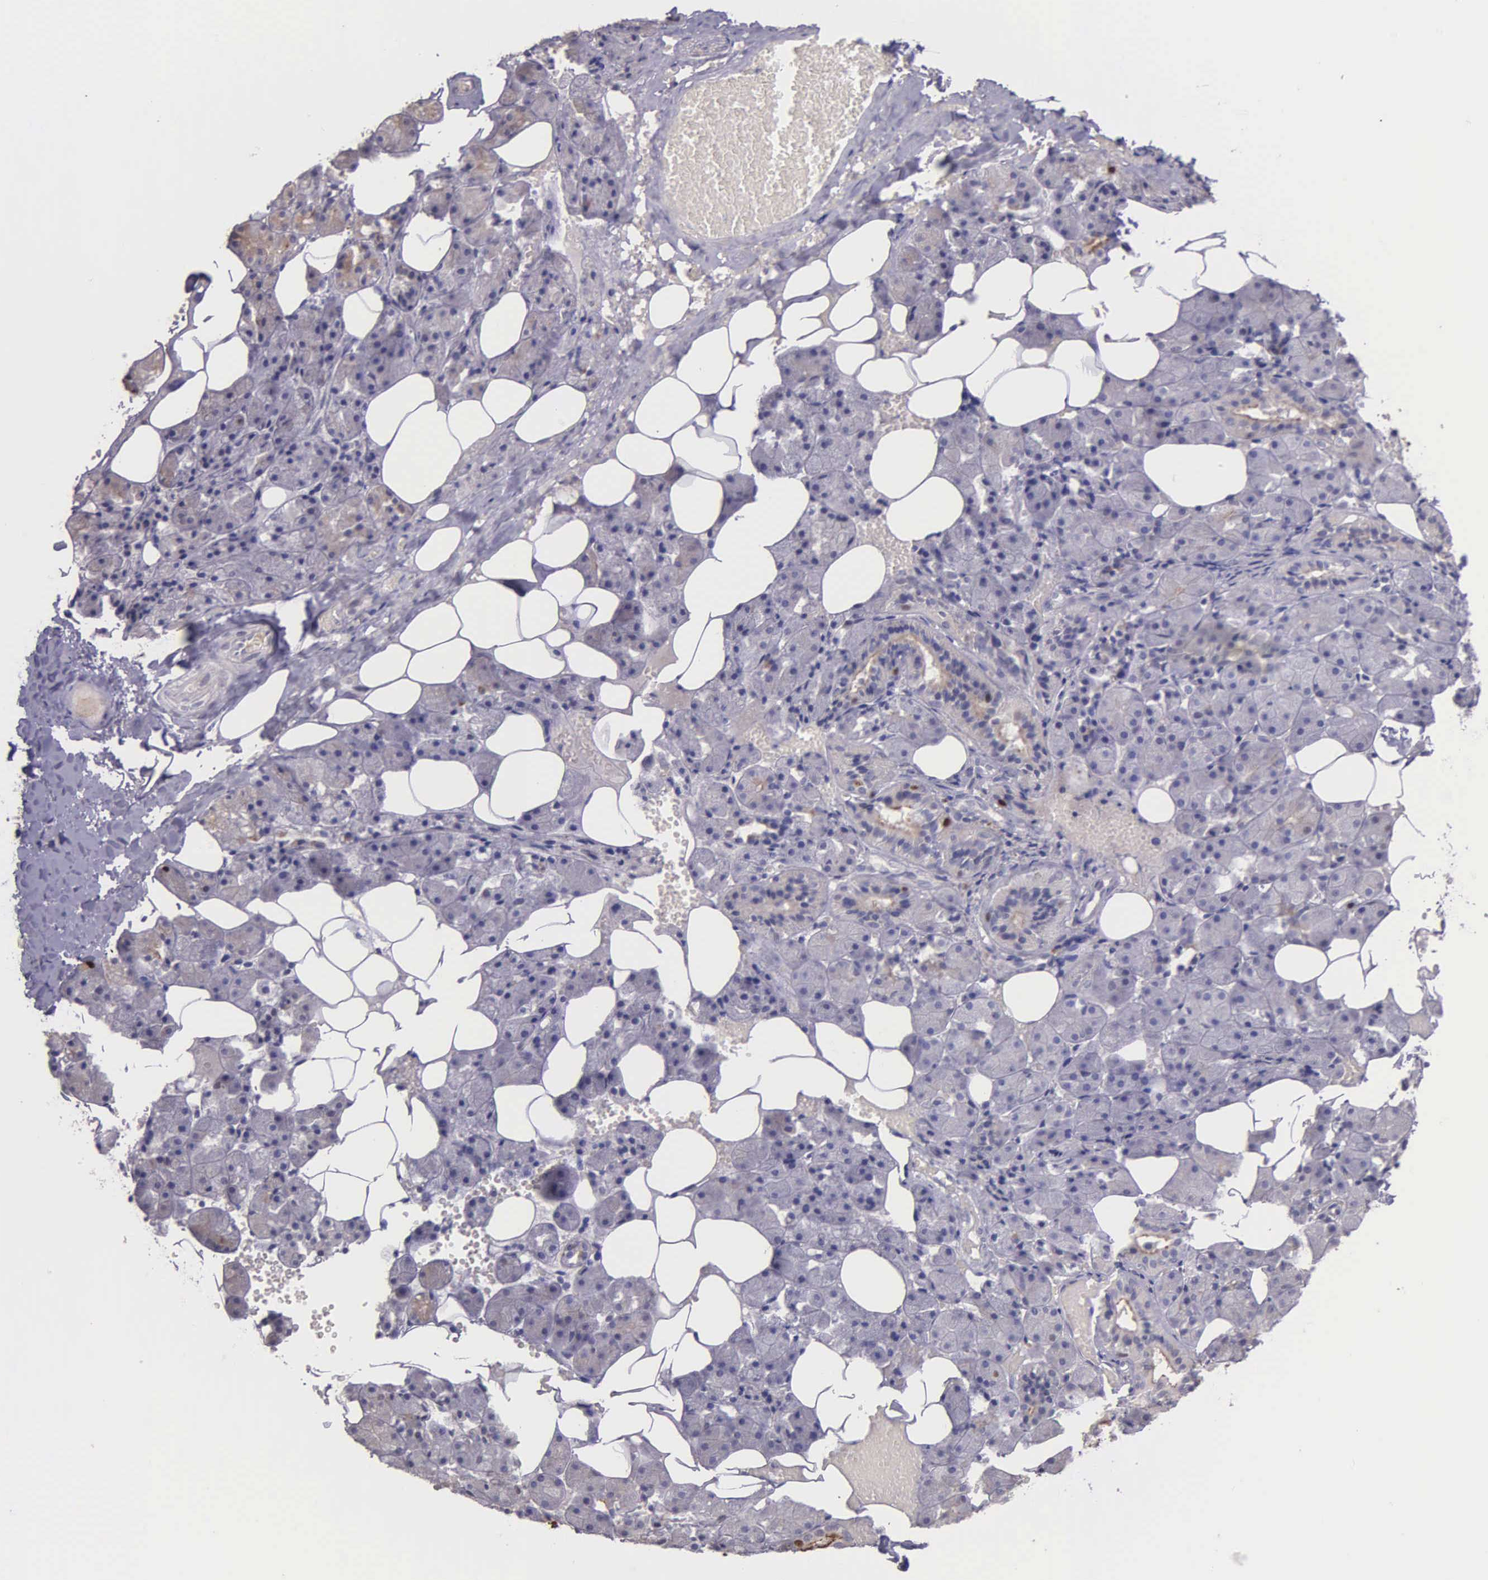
{"staining": {"intensity": "negative", "quantity": "none", "location": "none"}, "tissue": "salivary gland", "cell_type": "Glandular cells", "image_type": "normal", "snomed": [{"axis": "morphology", "description": "Normal tissue, NOS"}, {"axis": "topography", "description": "Salivary gland"}], "caption": "This image is of benign salivary gland stained with immunohistochemistry (IHC) to label a protein in brown with the nuclei are counter-stained blue. There is no positivity in glandular cells. (IHC, brightfield microscopy, high magnification).", "gene": "MCM5", "patient": {"sex": "female", "age": 55}}